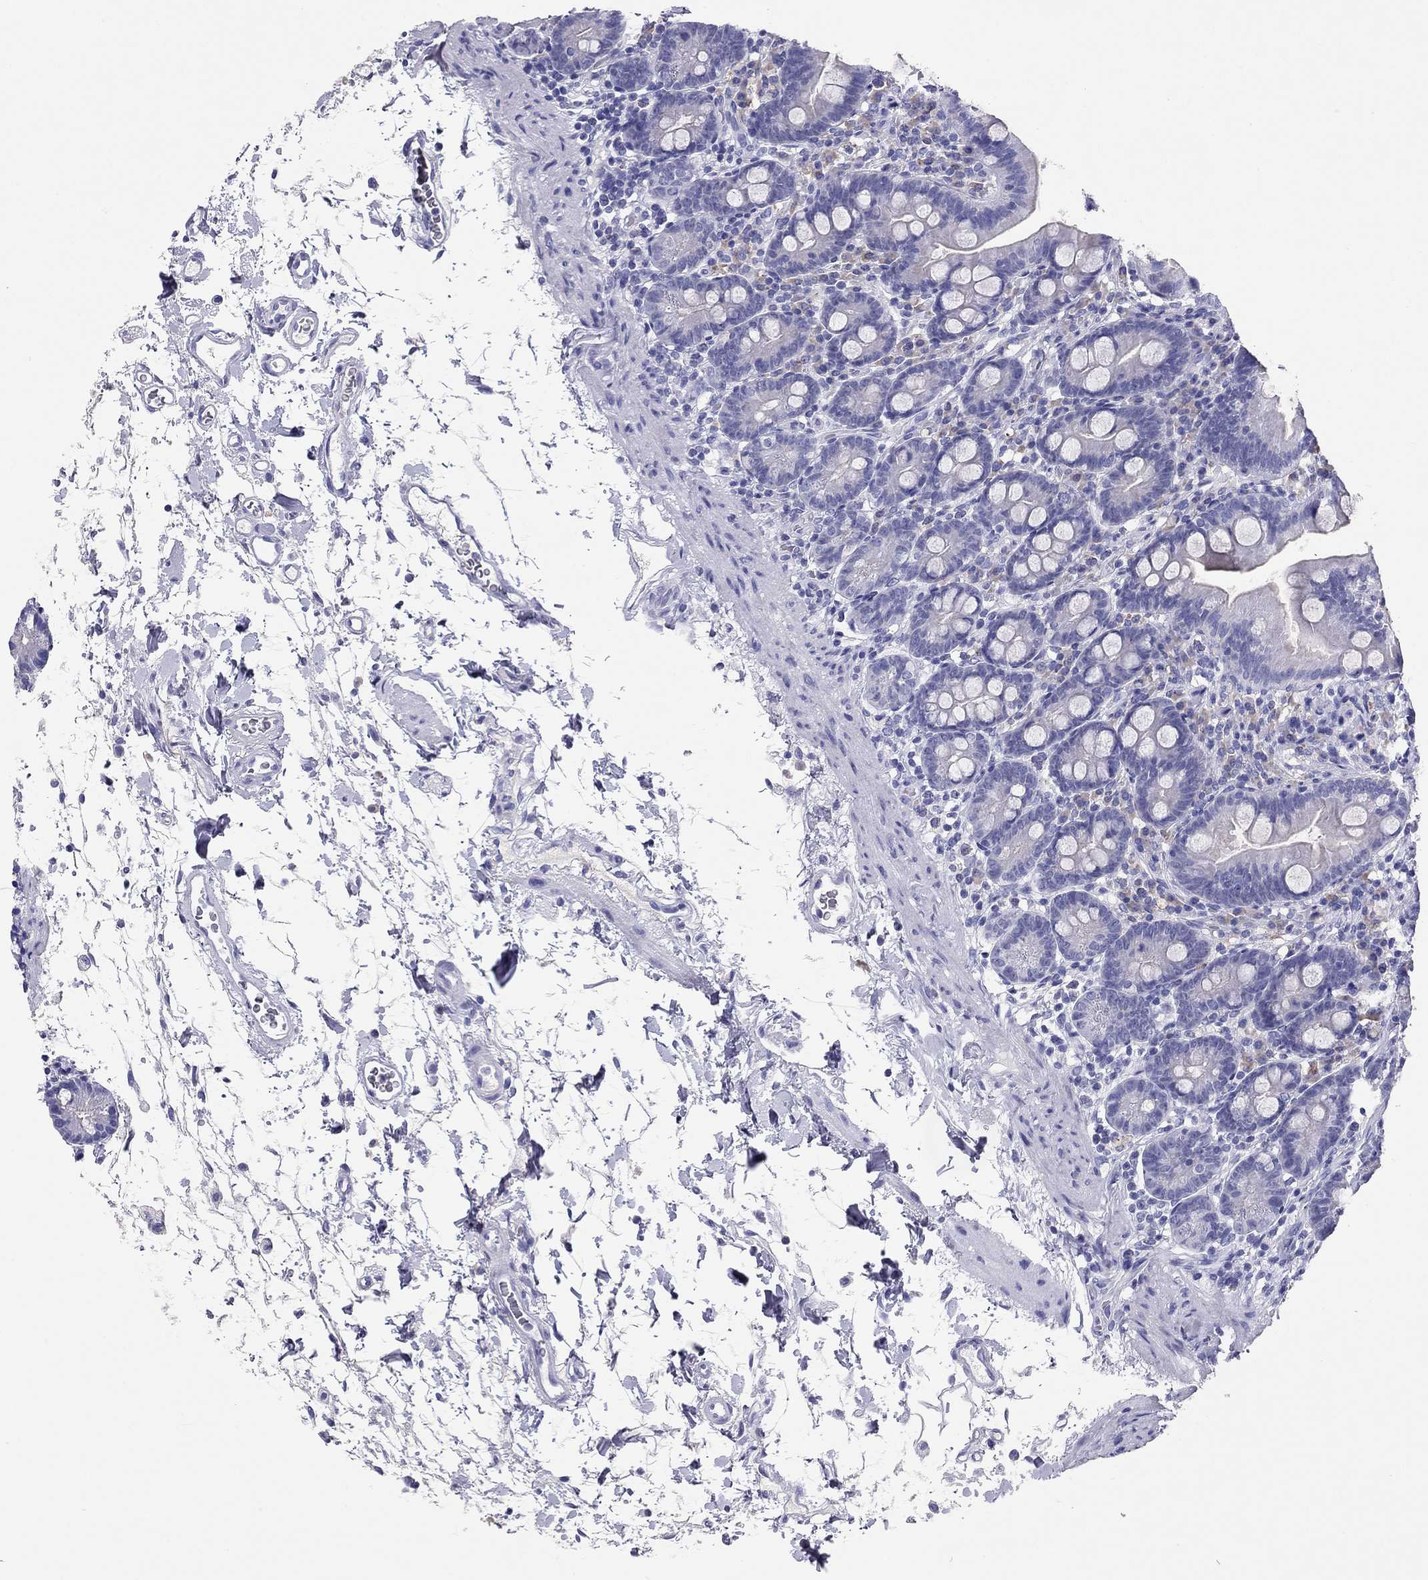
{"staining": {"intensity": "negative", "quantity": "none", "location": "none"}, "tissue": "small intestine", "cell_type": "Glandular cells", "image_type": "normal", "snomed": [{"axis": "morphology", "description": "Normal tissue, NOS"}, {"axis": "topography", "description": "Small intestine"}], "caption": "A high-resolution image shows immunohistochemistry (IHC) staining of unremarkable small intestine, which demonstrates no significant staining in glandular cells. The staining is performed using DAB (3,3'-diaminobenzidine) brown chromogen with nuclei counter-stained in using hematoxylin.", "gene": "CALHM1", "patient": {"sex": "female", "age": 44}}